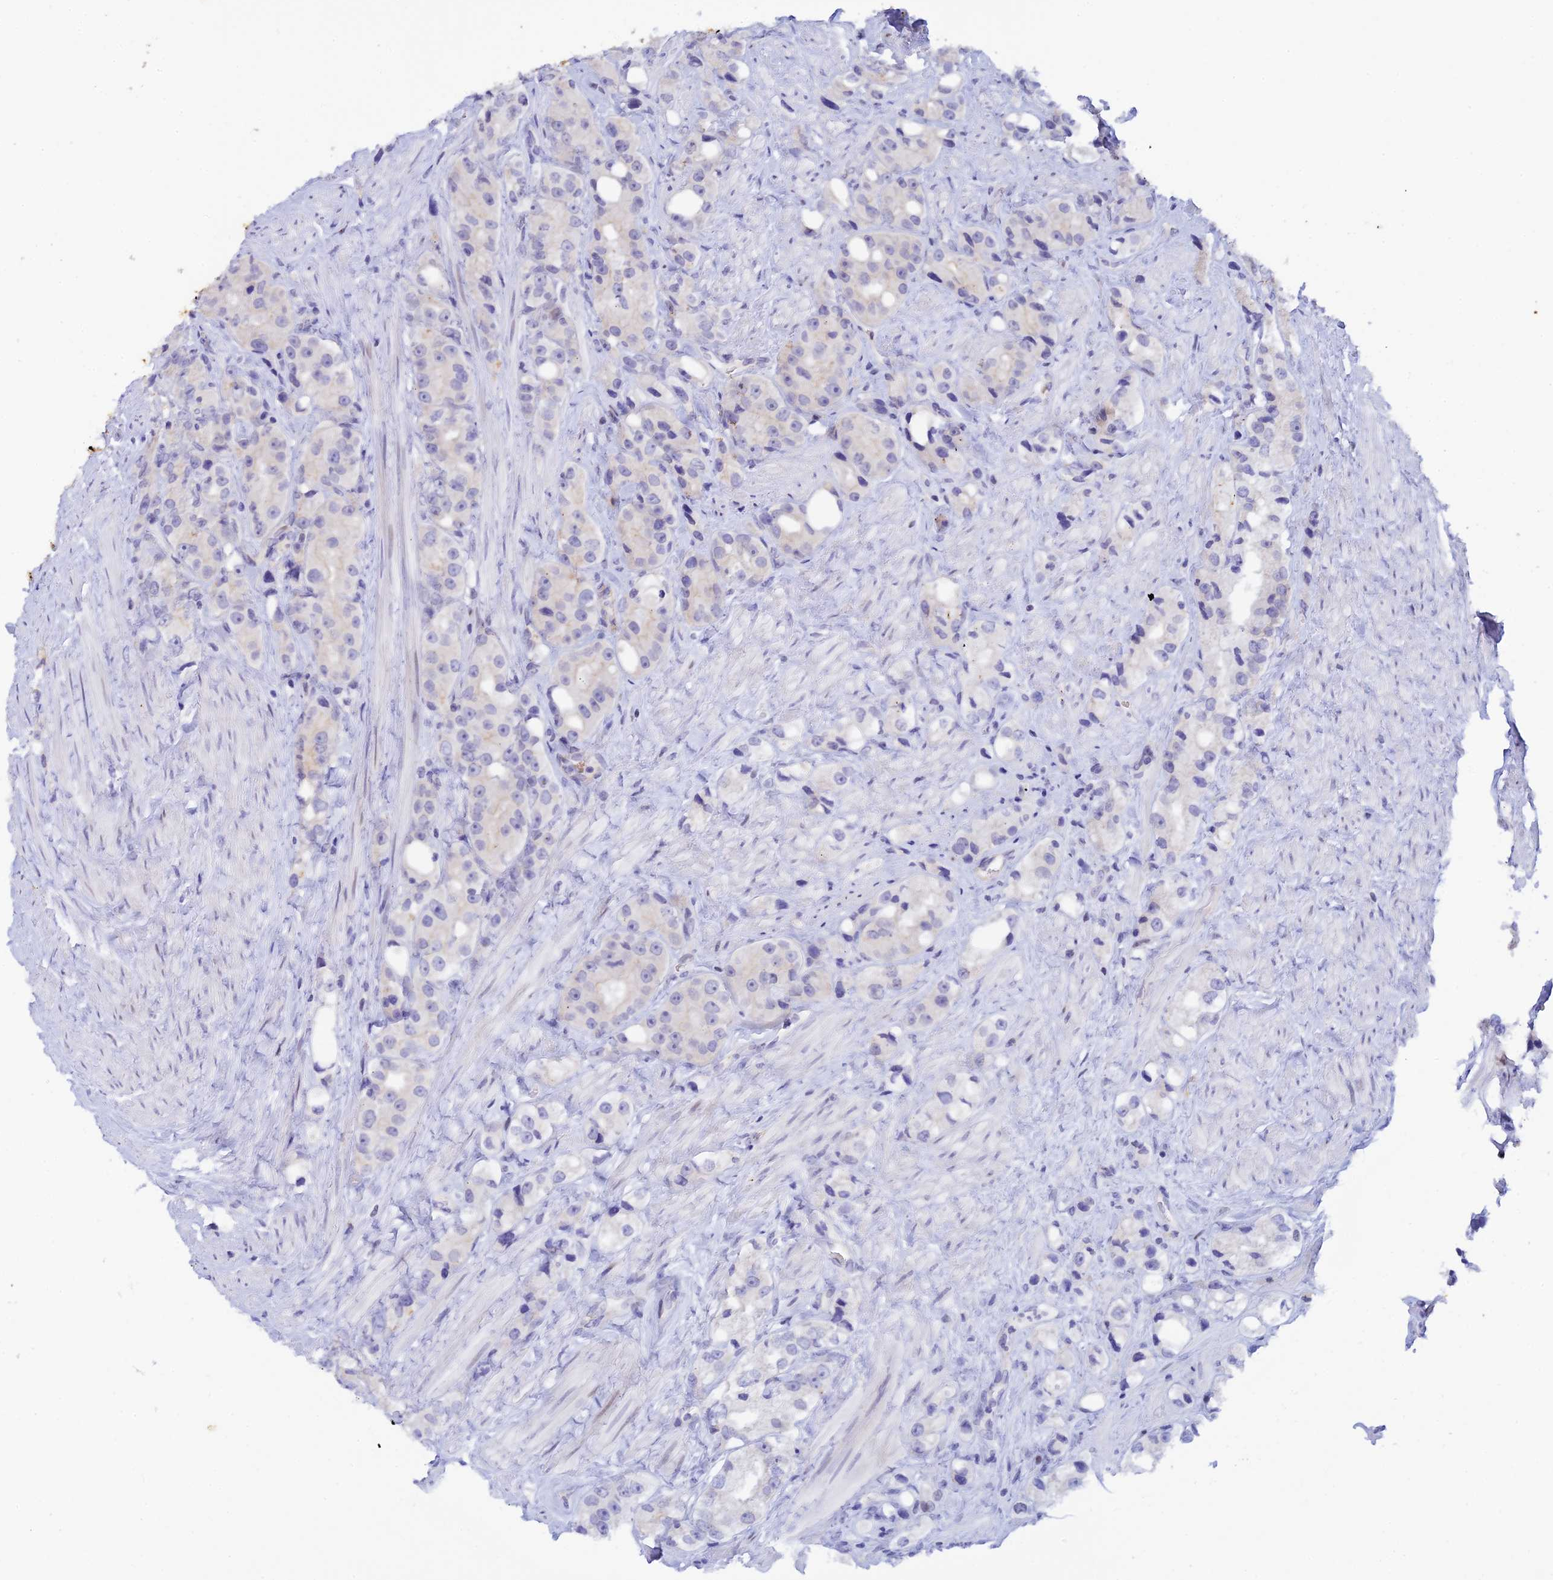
{"staining": {"intensity": "negative", "quantity": "none", "location": "none"}, "tissue": "prostate cancer", "cell_type": "Tumor cells", "image_type": "cancer", "snomed": [{"axis": "morphology", "description": "Adenocarcinoma, NOS"}, {"axis": "topography", "description": "Prostate"}], "caption": "Immunohistochemistry histopathology image of neoplastic tissue: human prostate cancer (adenocarcinoma) stained with DAB reveals no significant protein staining in tumor cells. Brightfield microscopy of immunohistochemistry stained with DAB (3,3'-diaminobenzidine) (brown) and hematoxylin (blue), captured at high magnification.", "gene": "RASGEF1B", "patient": {"sex": "male", "age": 79}}